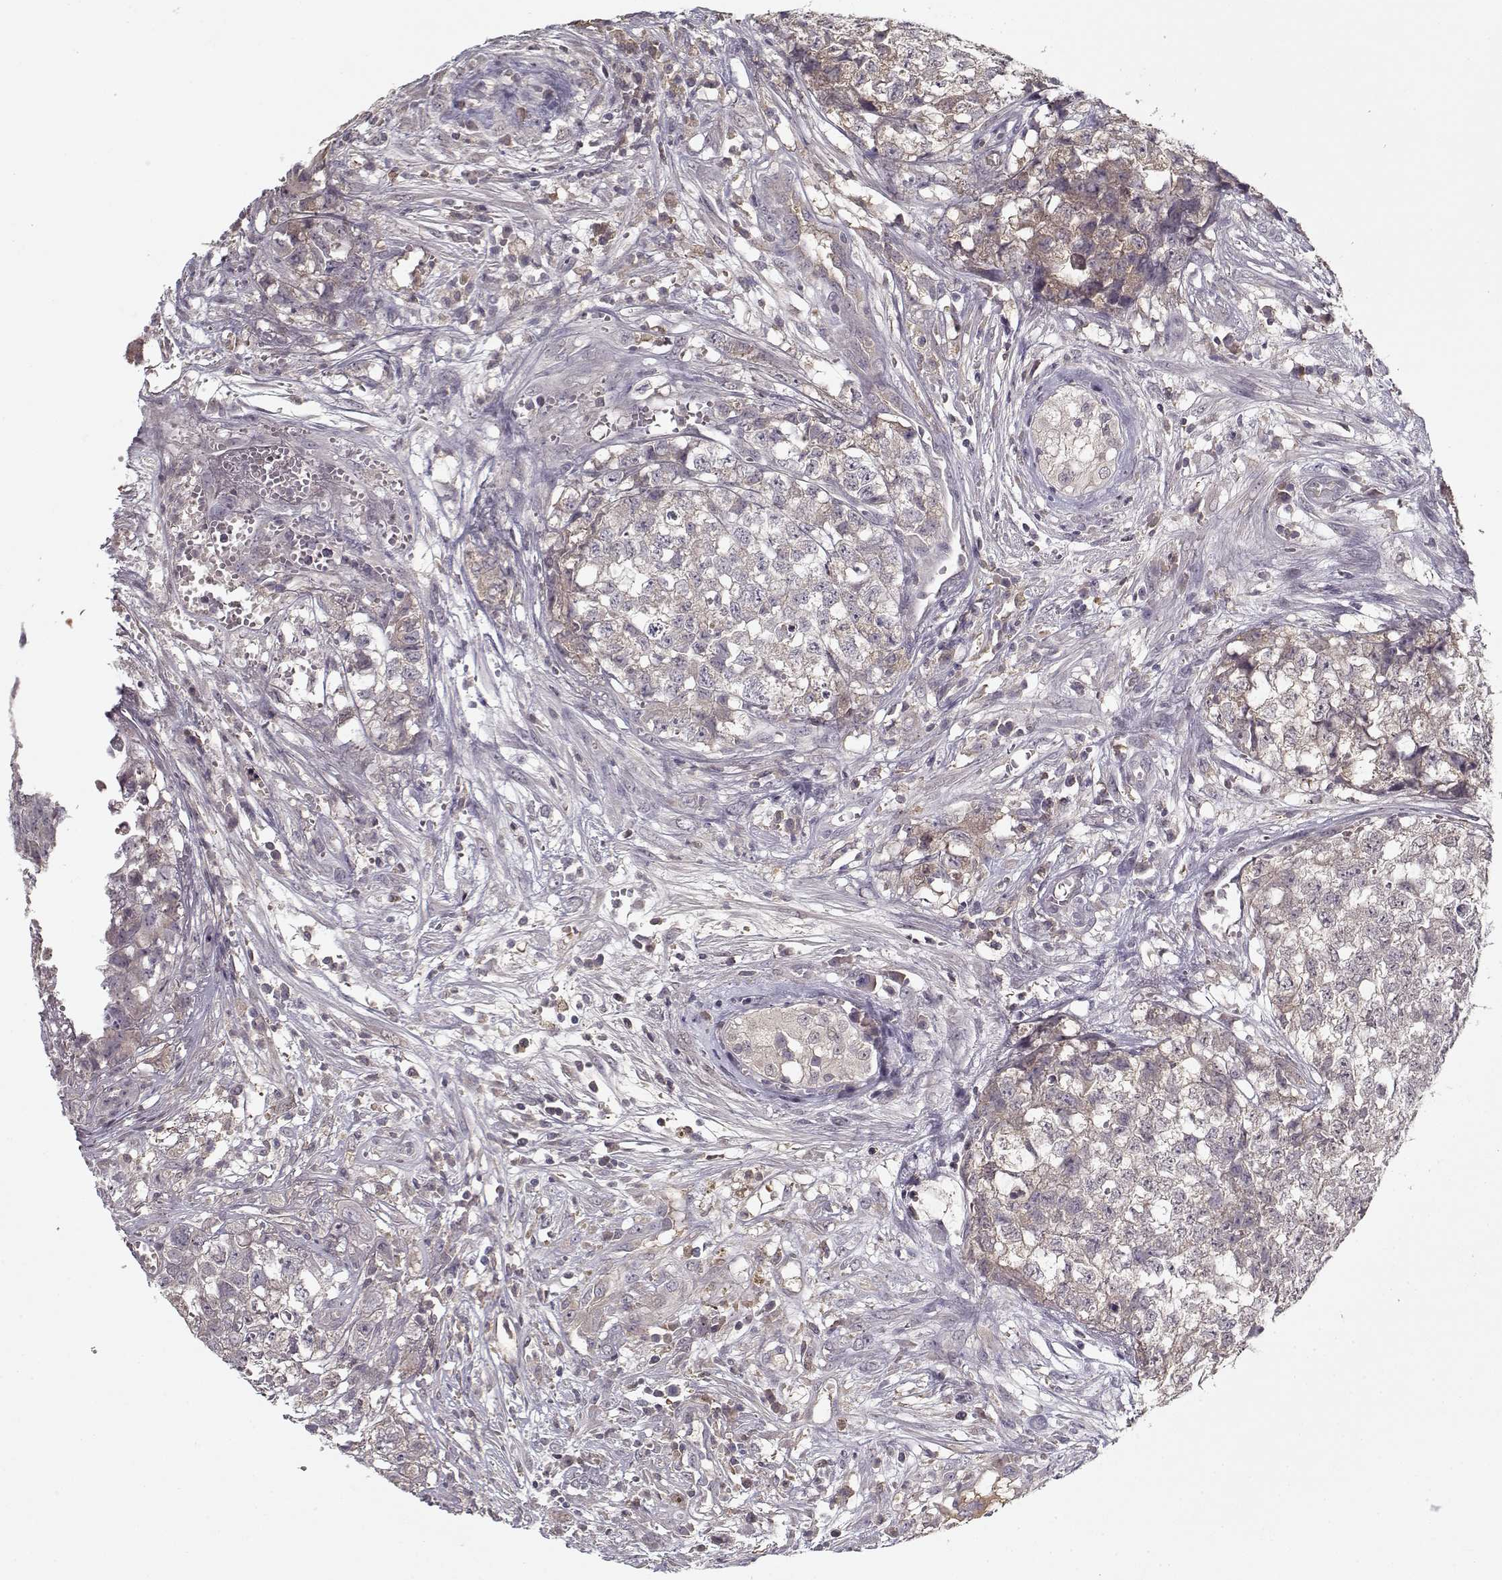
{"staining": {"intensity": "weak", "quantity": "<25%", "location": "cytoplasmic/membranous"}, "tissue": "testis cancer", "cell_type": "Tumor cells", "image_type": "cancer", "snomed": [{"axis": "morphology", "description": "Seminoma, NOS"}, {"axis": "morphology", "description": "Carcinoma, Embryonal, NOS"}, {"axis": "topography", "description": "Testis"}], "caption": "High magnification brightfield microscopy of testis cancer (embryonal carcinoma) stained with DAB (3,3'-diaminobenzidine) (brown) and counterstained with hematoxylin (blue): tumor cells show no significant positivity. (DAB immunohistochemistry (IHC) visualized using brightfield microscopy, high magnification).", "gene": "AFM", "patient": {"sex": "male", "age": 22}}